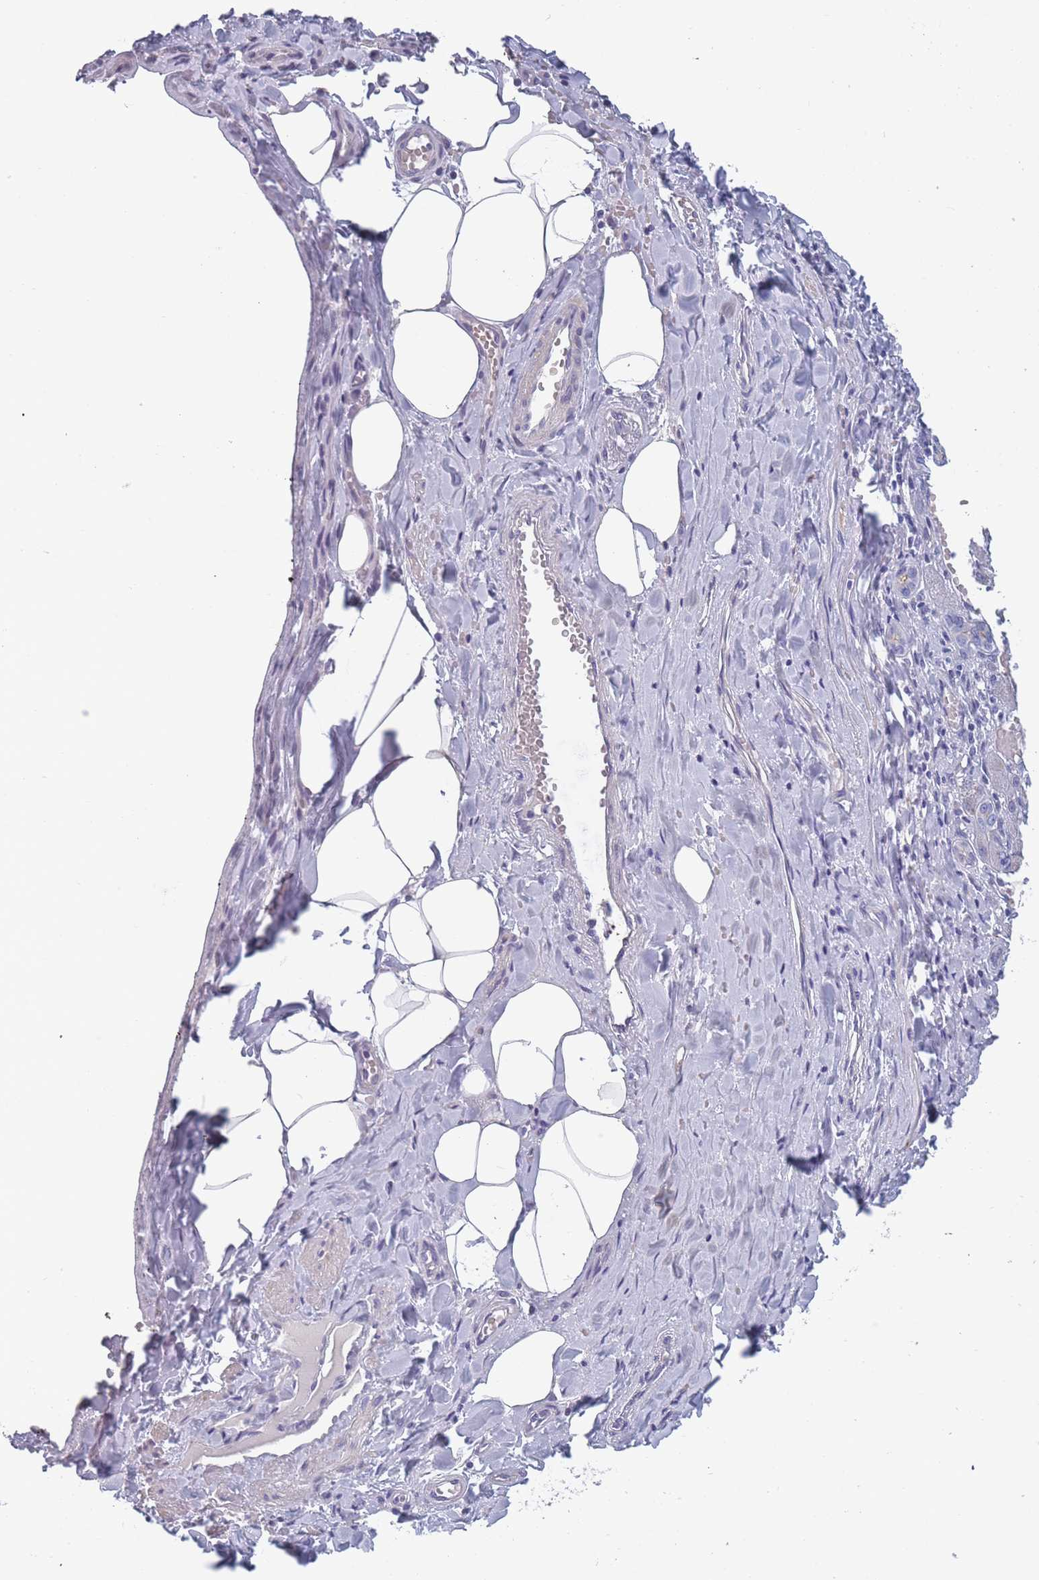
{"staining": {"intensity": "negative", "quantity": "none", "location": "none"}, "tissue": "liver cancer", "cell_type": "Tumor cells", "image_type": "cancer", "snomed": [{"axis": "morphology", "description": "Cholangiocarcinoma"}, {"axis": "topography", "description": "Liver"}], "caption": "DAB (3,3'-diaminobenzidine) immunohistochemical staining of liver cancer displays no significant expression in tumor cells.", "gene": "OR4C5", "patient": {"sex": "male", "age": 59}}